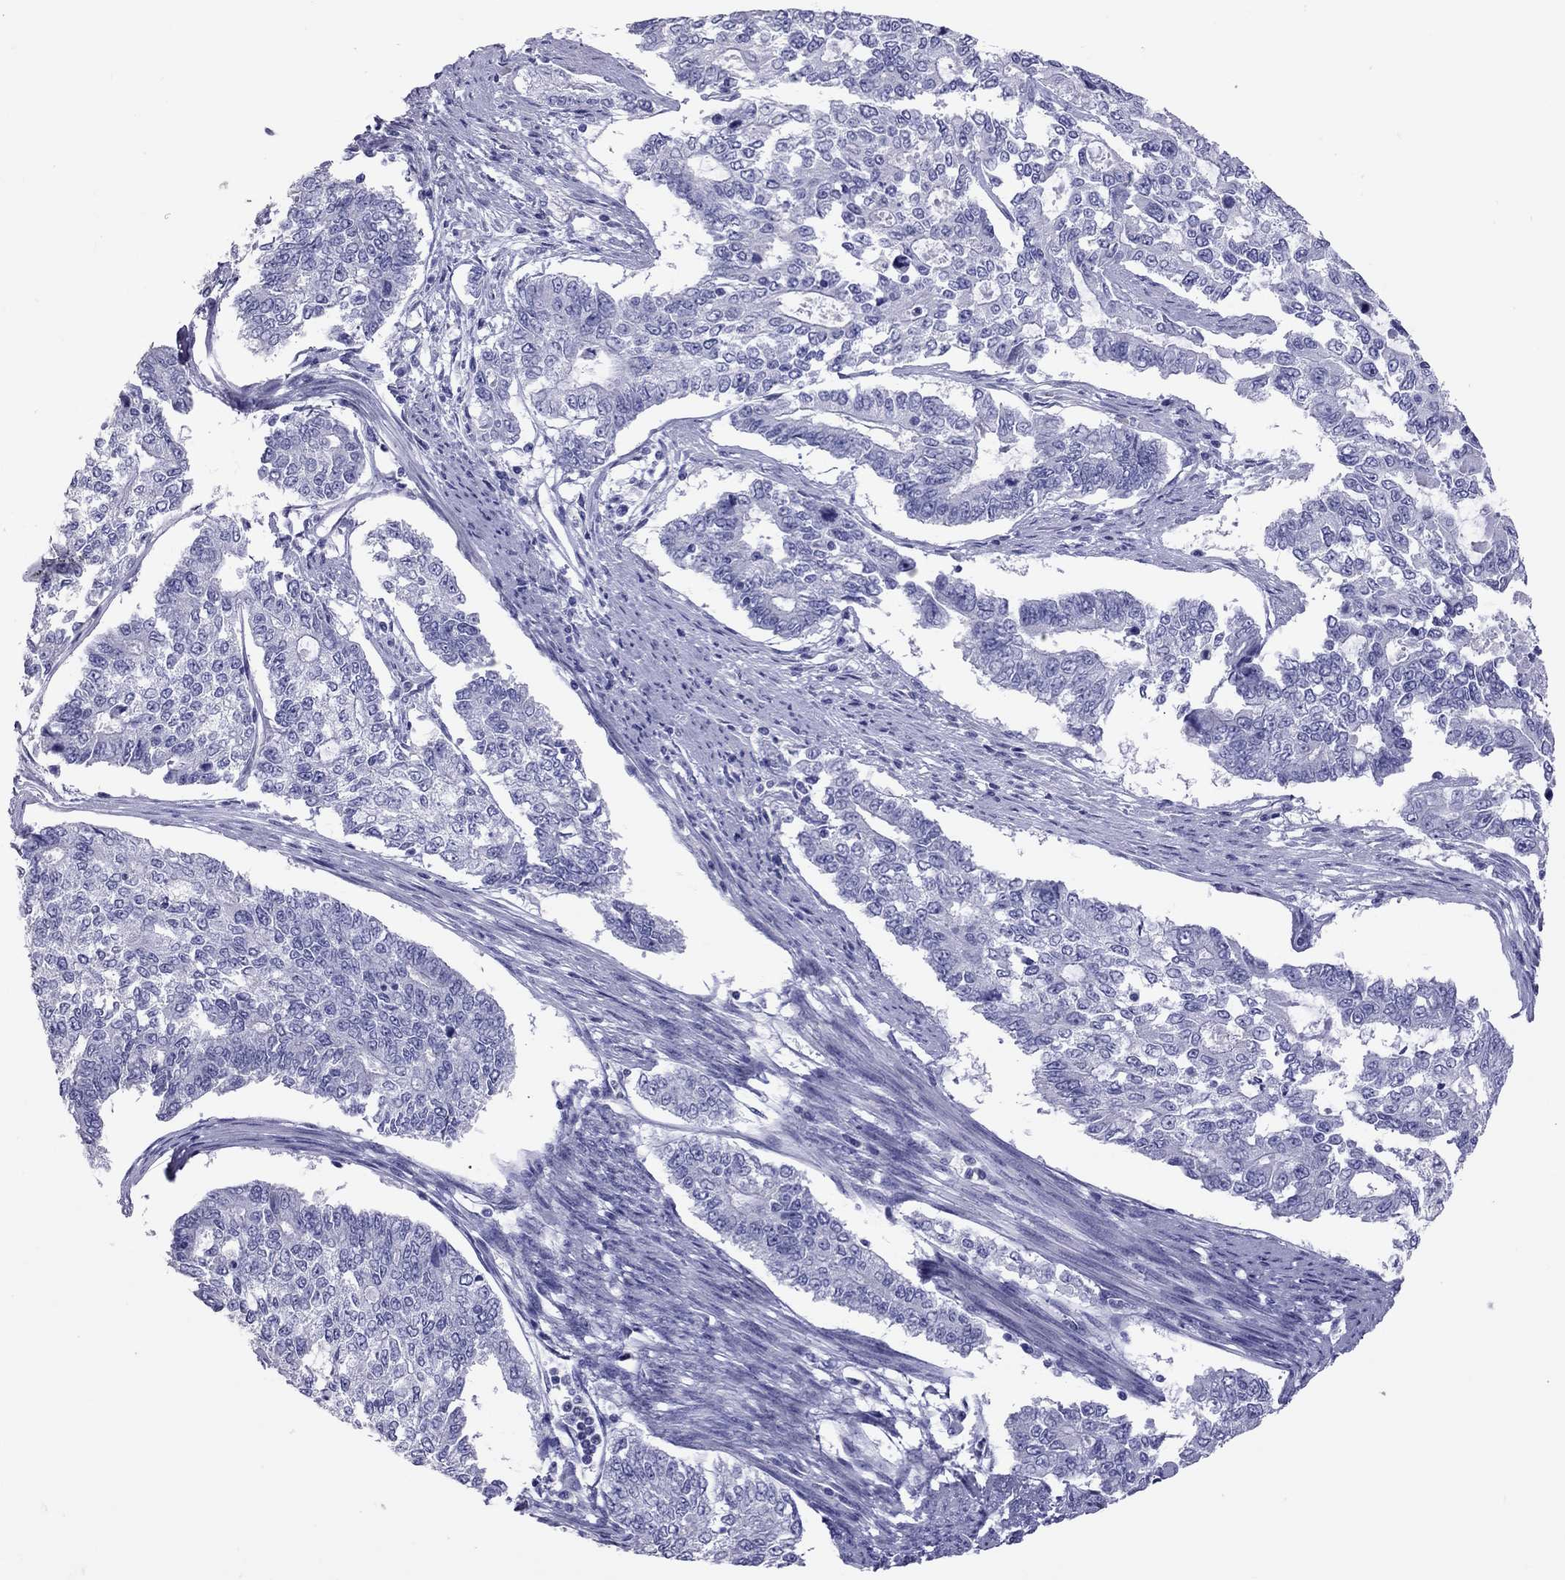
{"staining": {"intensity": "negative", "quantity": "none", "location": "none"}, "tissue": "endometrial cancer", "cell_type": "Tumor cells", "image_type": "cancer", "snomed": [{"axis": "morphology", "description": "Adenocarcinoma, NOS"}, {"axis": "topography", "description": "Uterus"}], "caption": "Tumor cells show no significant protein staining in endometrial cancer (adenocarcinoma). (DAB immunohistochemistry with hematoxylin counter stain).", "gene": "STAG3", "patient": {"sex": "female", "age": 59}}